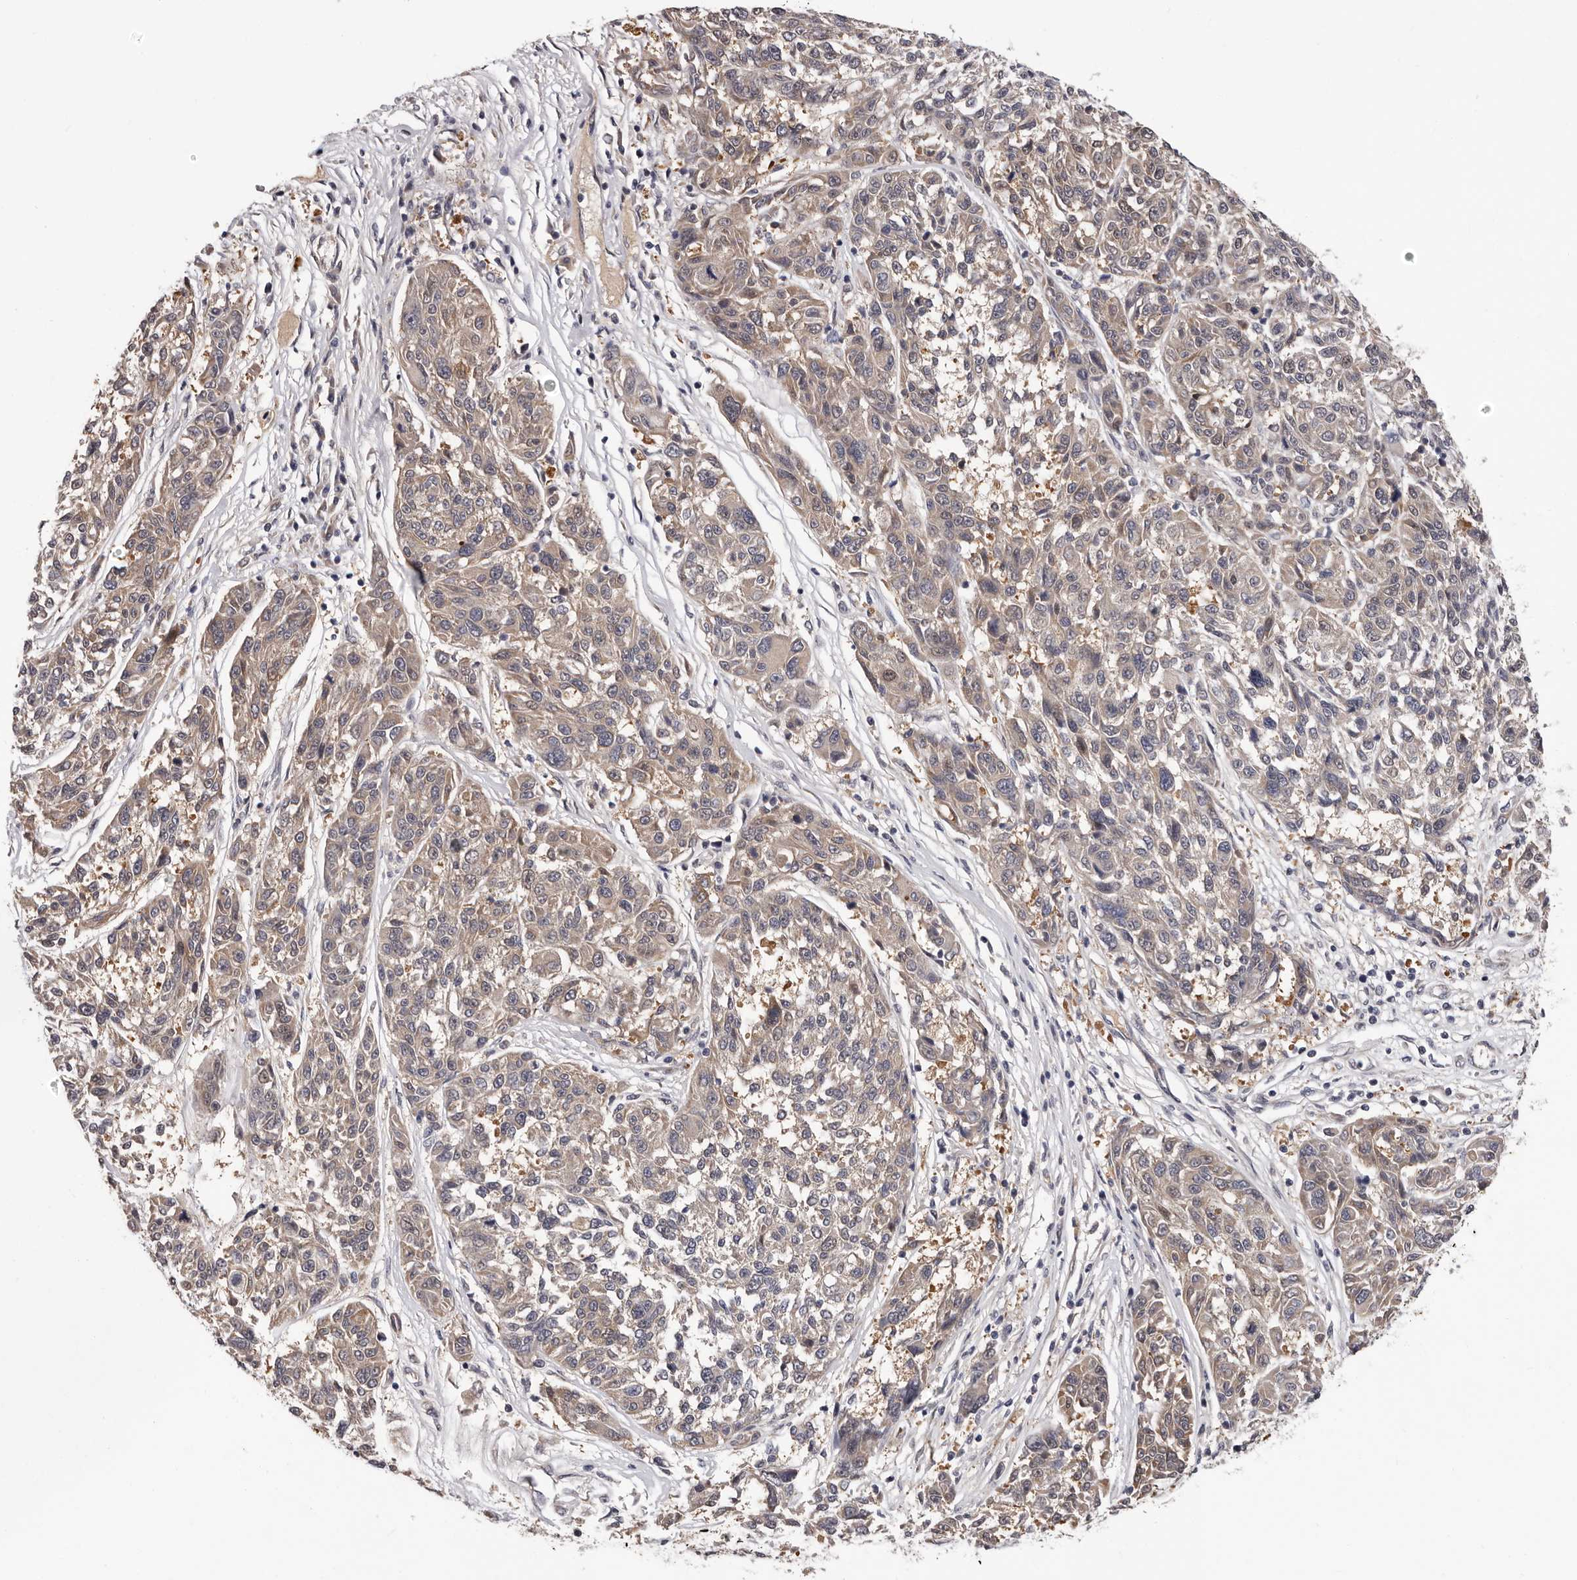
{"staining": {"intensity": "weak", "quantity": ">75%", "location": "cytoplasmic/membranous"}, "tissue": "melanoma", "cell_type": "Tumor cells", "image_type": "cancer", "snomed": [{"axis": "morphology", "description": "Malignant melanoma, NOS"}, {"axis": "topography", "description": "Skin"}], "caption": "Tumor cells show low levels of weak cytoplasmic/membranous staining in approximately >75% of cells in malignant melanoma. The protein of interest is stained brown, and the nuclei are stained in blue (DAB IHC with brightfield microscopy, high magnification).", "gene": "MED8", "patient": {"sex": "male", "age": 53}}